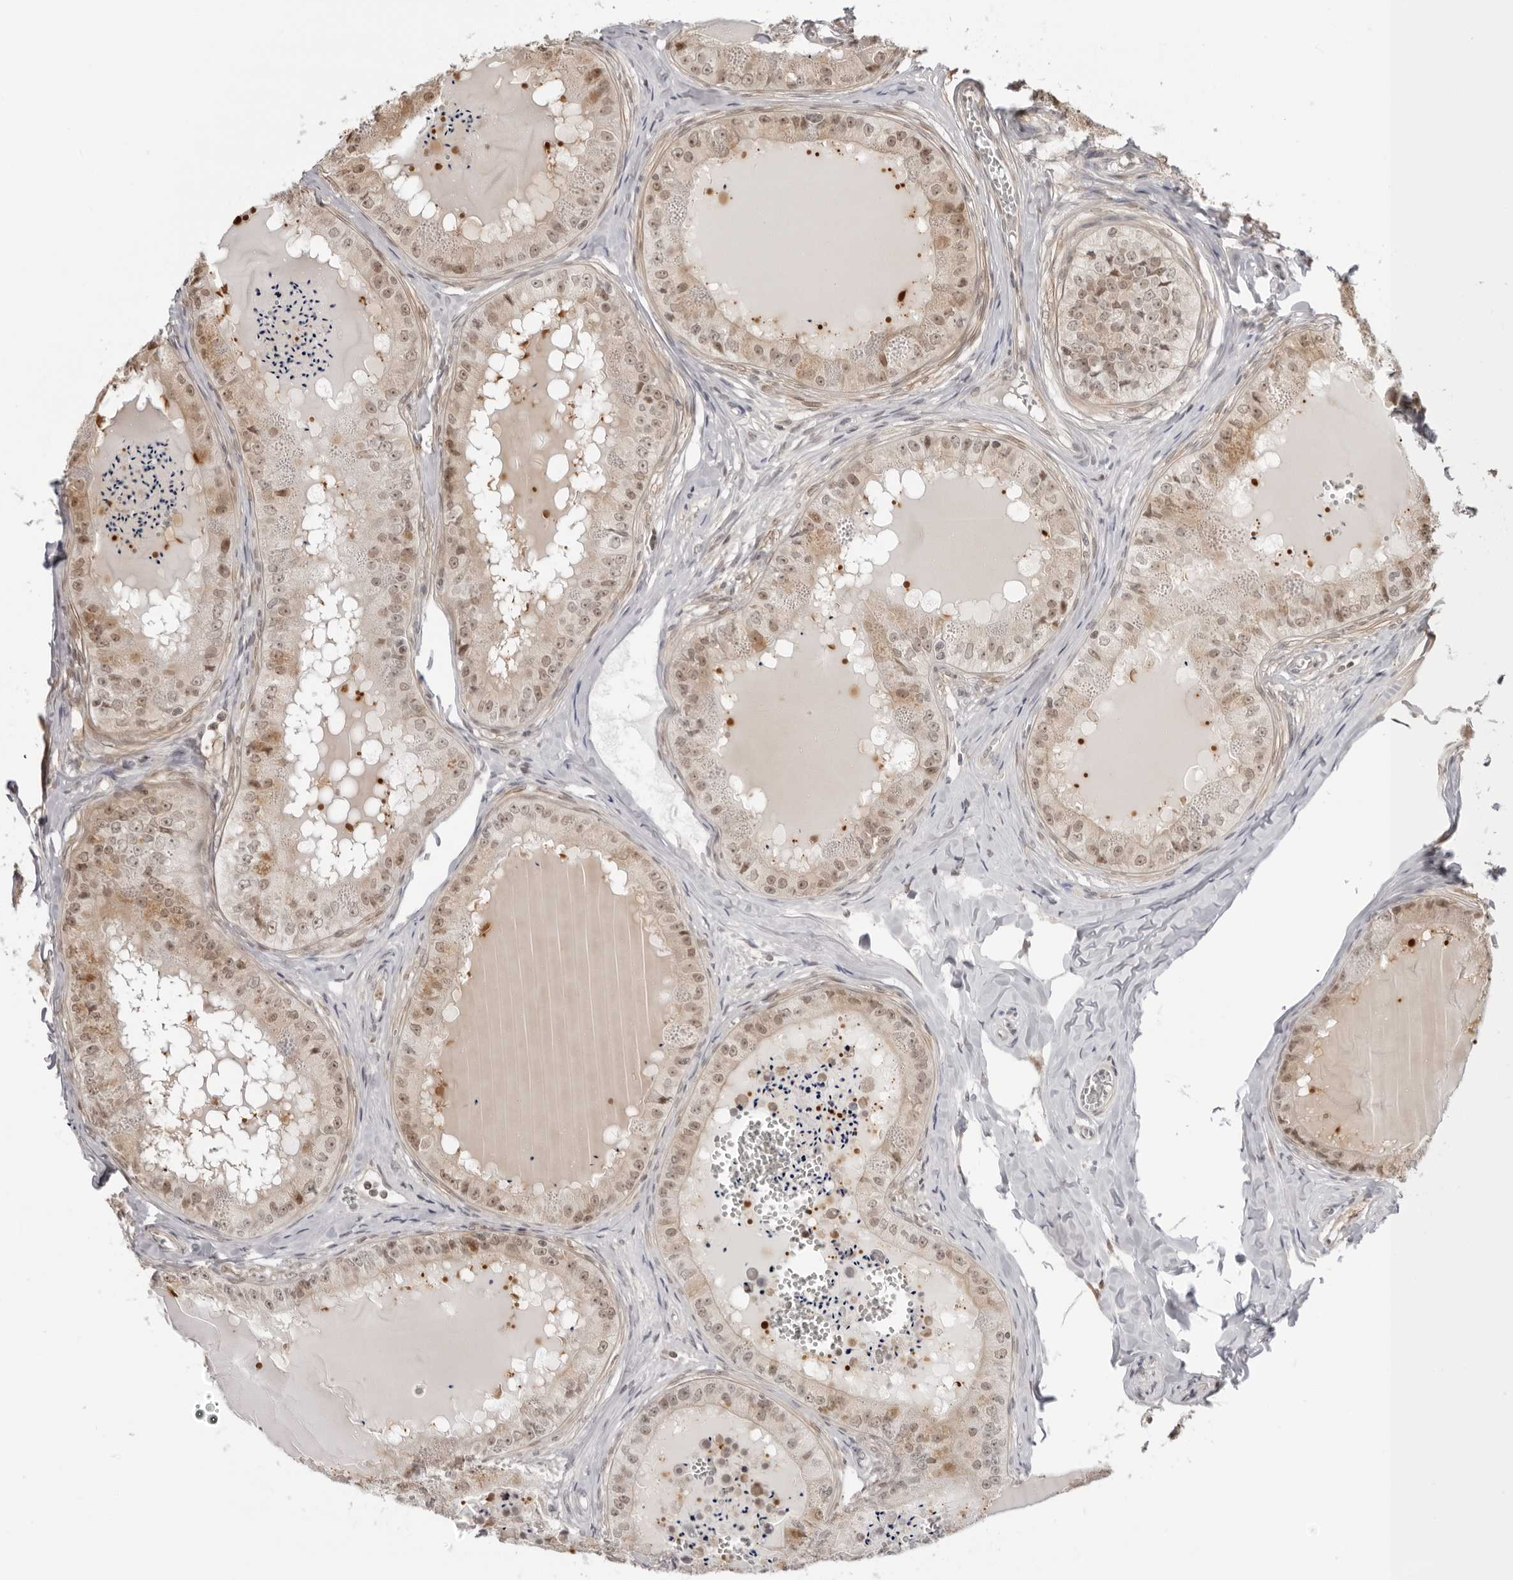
{"staining": {"intensity": "moderate", "quantity": "25%-75%", "location": "cytoplasmic/membranous,nuclear"}, "tissue": "epididymis", "cell_type": "Glandular cells", "image_type": "normal", "snomed": [{"axis": "morphology", "description": "Normal tissue, NOS"}, {"axis": "topography", "description": "Epididymis"}], "caption": "IHC (DAB) staining of benign epididymis shows moderate cytoplasmic/membranous,nuclear protein expression in approximately 25%-75% of glandular cells. Immunohistochemistry (ihc) stains the protein in brown and the nuclei are stained blue.", "gene": "RNF146", "patient": {"sex": "male", "age": 31}}